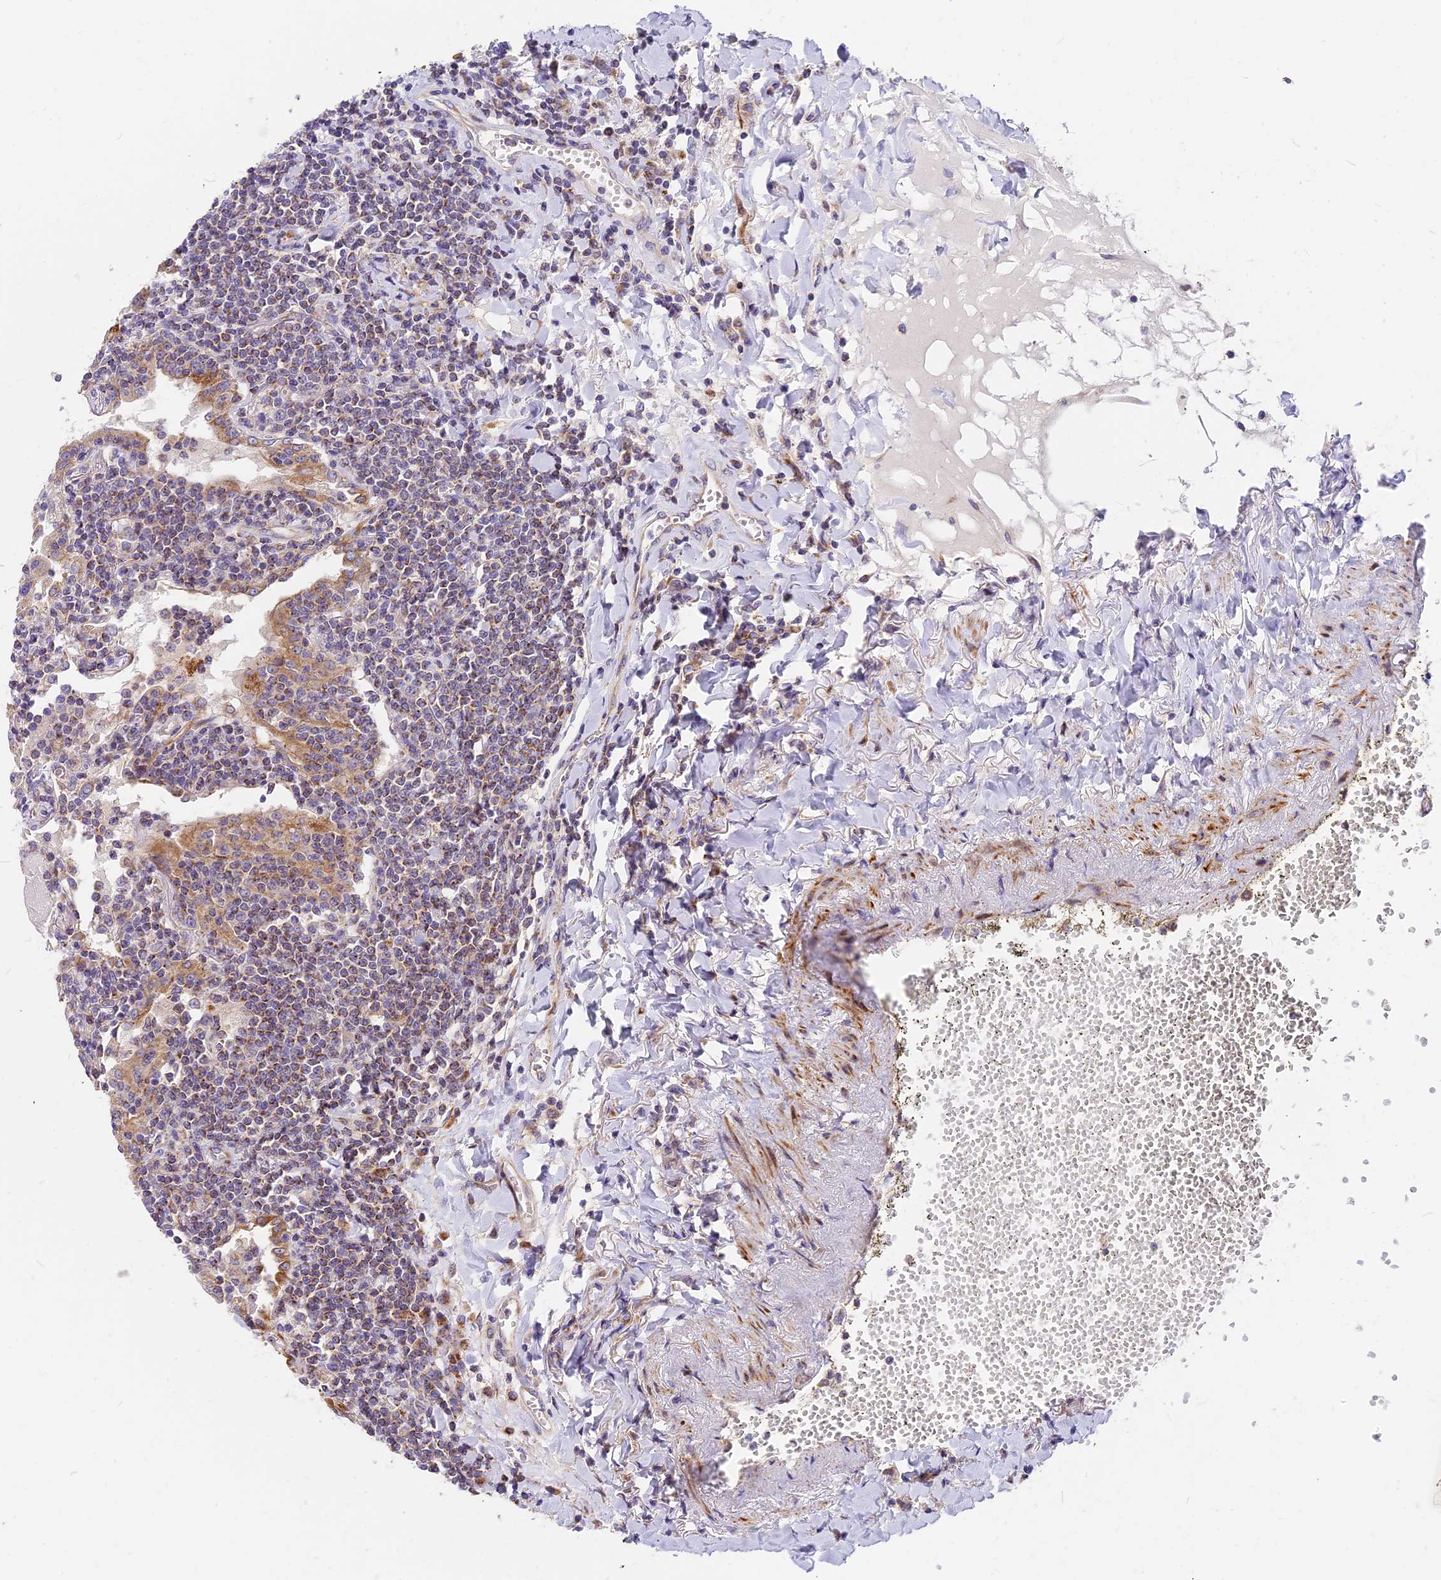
{"staining": {"intensity": "moderate", "quantity": "25%-75%", "location": "cytoplasmic/membranous"}, "tissue": "lymphoma", "cell_type": "Tumor cells", "image_type": "cancer", "snomed": [{"axis": "morphology", "description": "Malignant lymphoma, non-Hodgkin's type, Low grade"}, {"axis": "topography", "description": "Lung"}], "caption": "Immunohistochemistry (DAB (3,3'-diaminobenzidine)) staining of human lymphoma displays moderate cytoplasmic/membranous protein positivity in about 25%-75% of tumor cells.", "gene": "MRAS", "patient": {"sex": "female", "age": 71}}